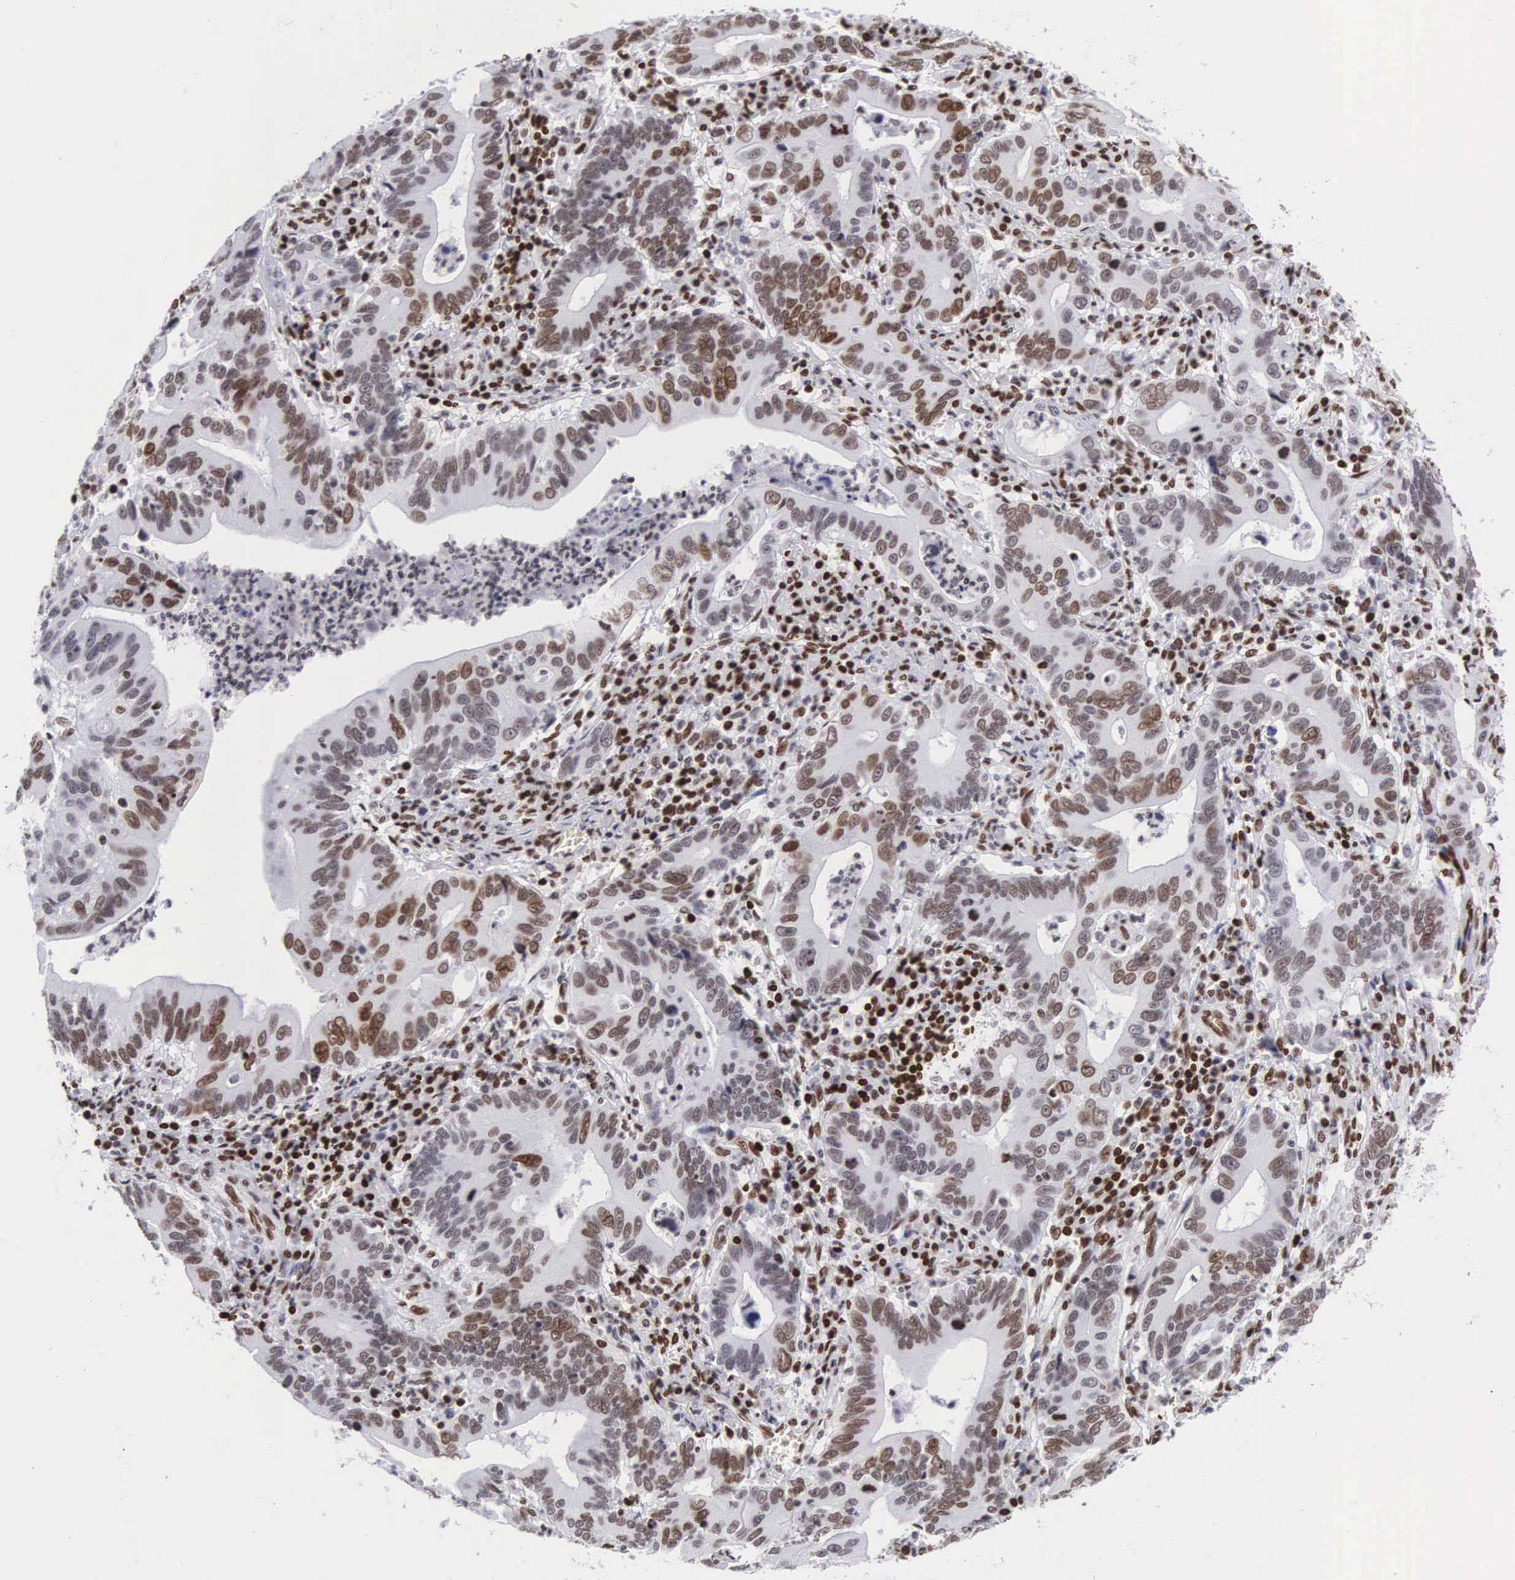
{"staining": {"intensity": "moderate", "quantity": ">75%", "location": "nuclear"}, "tissue": "stomach cancer", "cell_type": "Tumor cells", "image_type": "cancer", "snomed": [{"axis": "morphology", "description": "Adenocarcinoma, NOS"}, {"axis": "topography", "description": "Stomach, upper"}], "caption": "Stomach cancer (adenocarcinoma) tissue displays moderate nuclear staining in about >75% of tumor cells, visualized by immunohistochemistry.", "gene": "MECP2", "patient": {"sex": "male", "age": 63}}